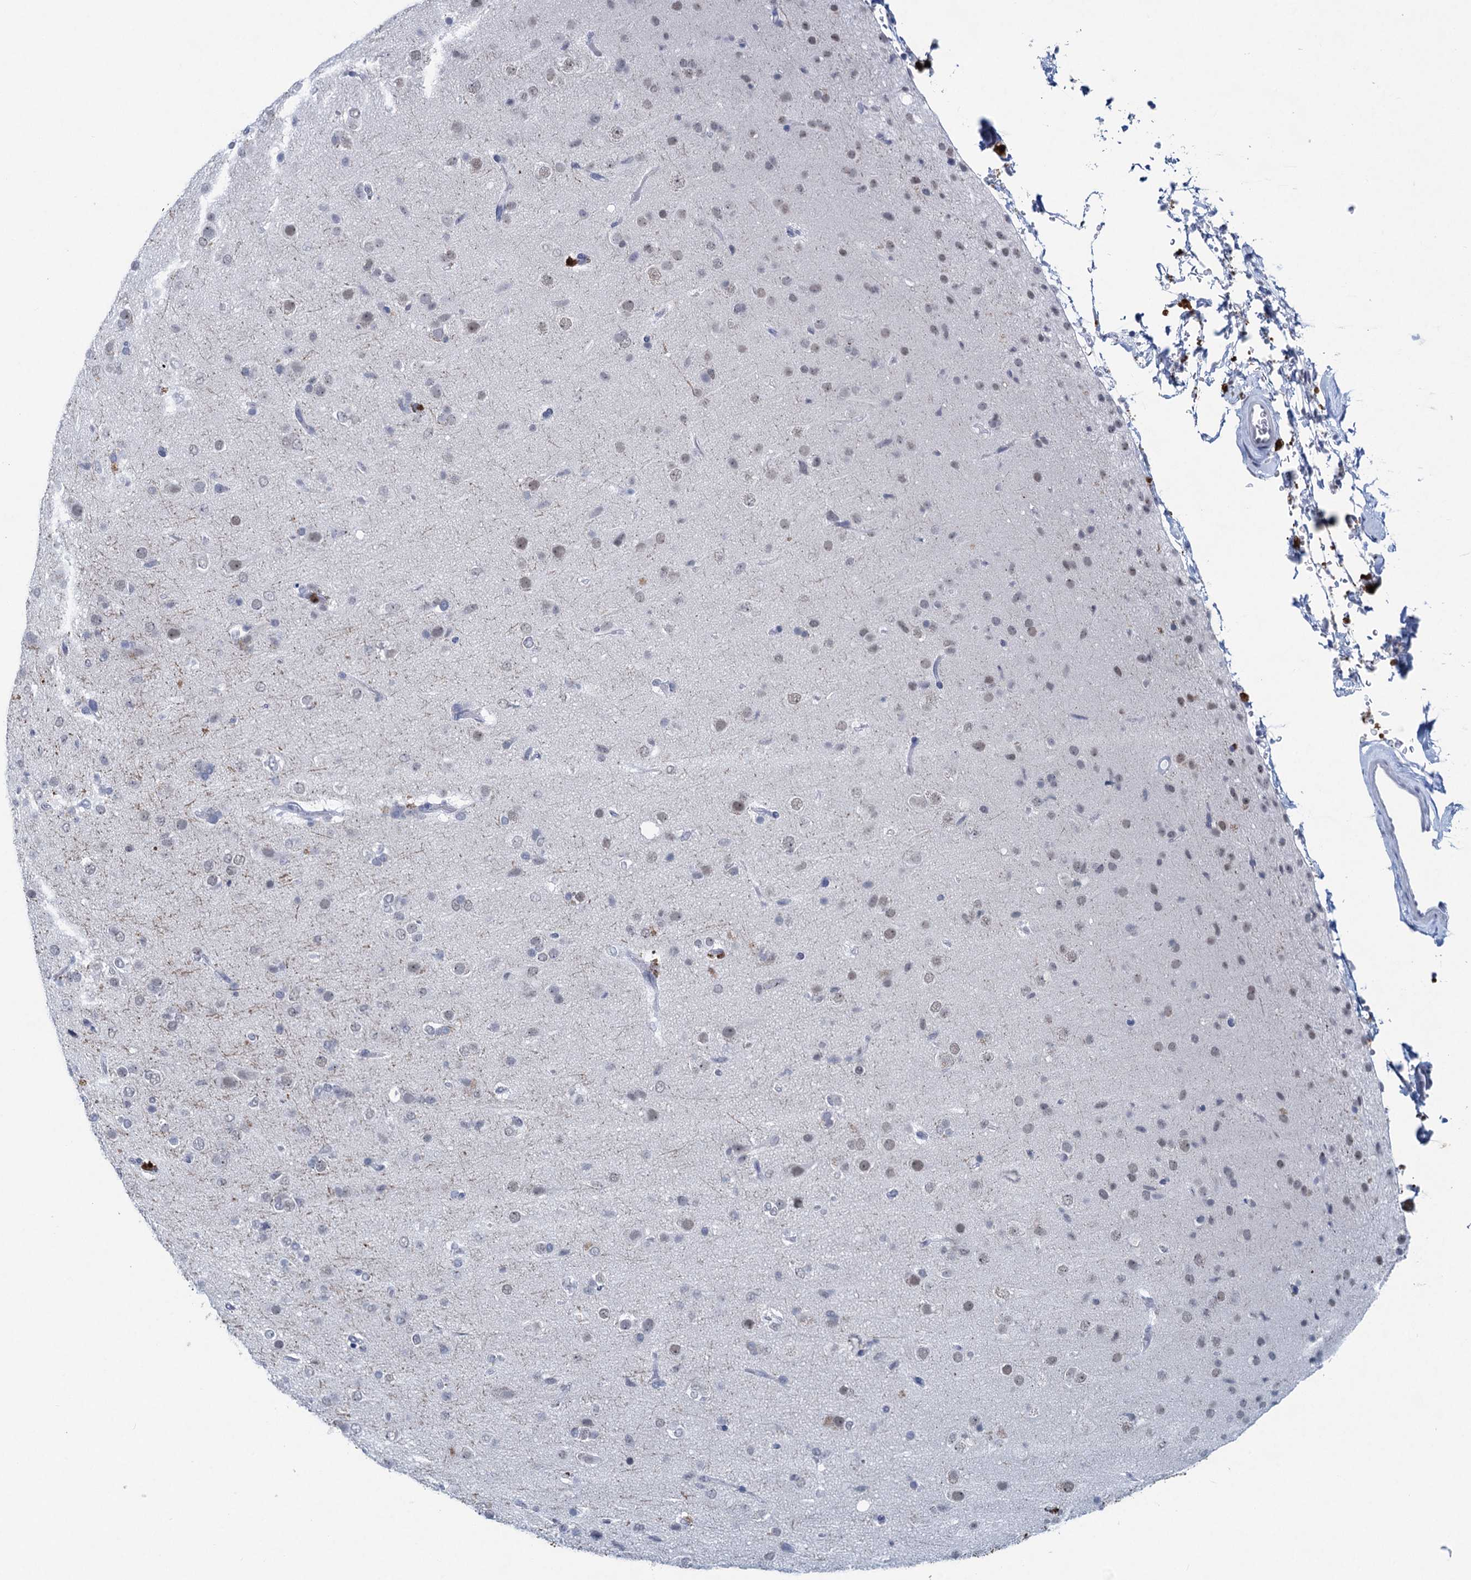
{"staining": {"intensity": "weak", "quantity": "<25%", "location": "nuclear"}, "tissue": "glioma", "cell_type": "Tumor cells", "image_type": "cancer", "snomed": [{"axis": "morphology", "description": "Glioma, malignant, Low grade"}, {"axis": "topography", "description": "Brain"}], "caption": "A micrograph of glioma stained for a protein demonstrates no brown staining in tumor cells.", "gene": "HAPSTR1", "patient": {"sex": "male", "age": 65}}